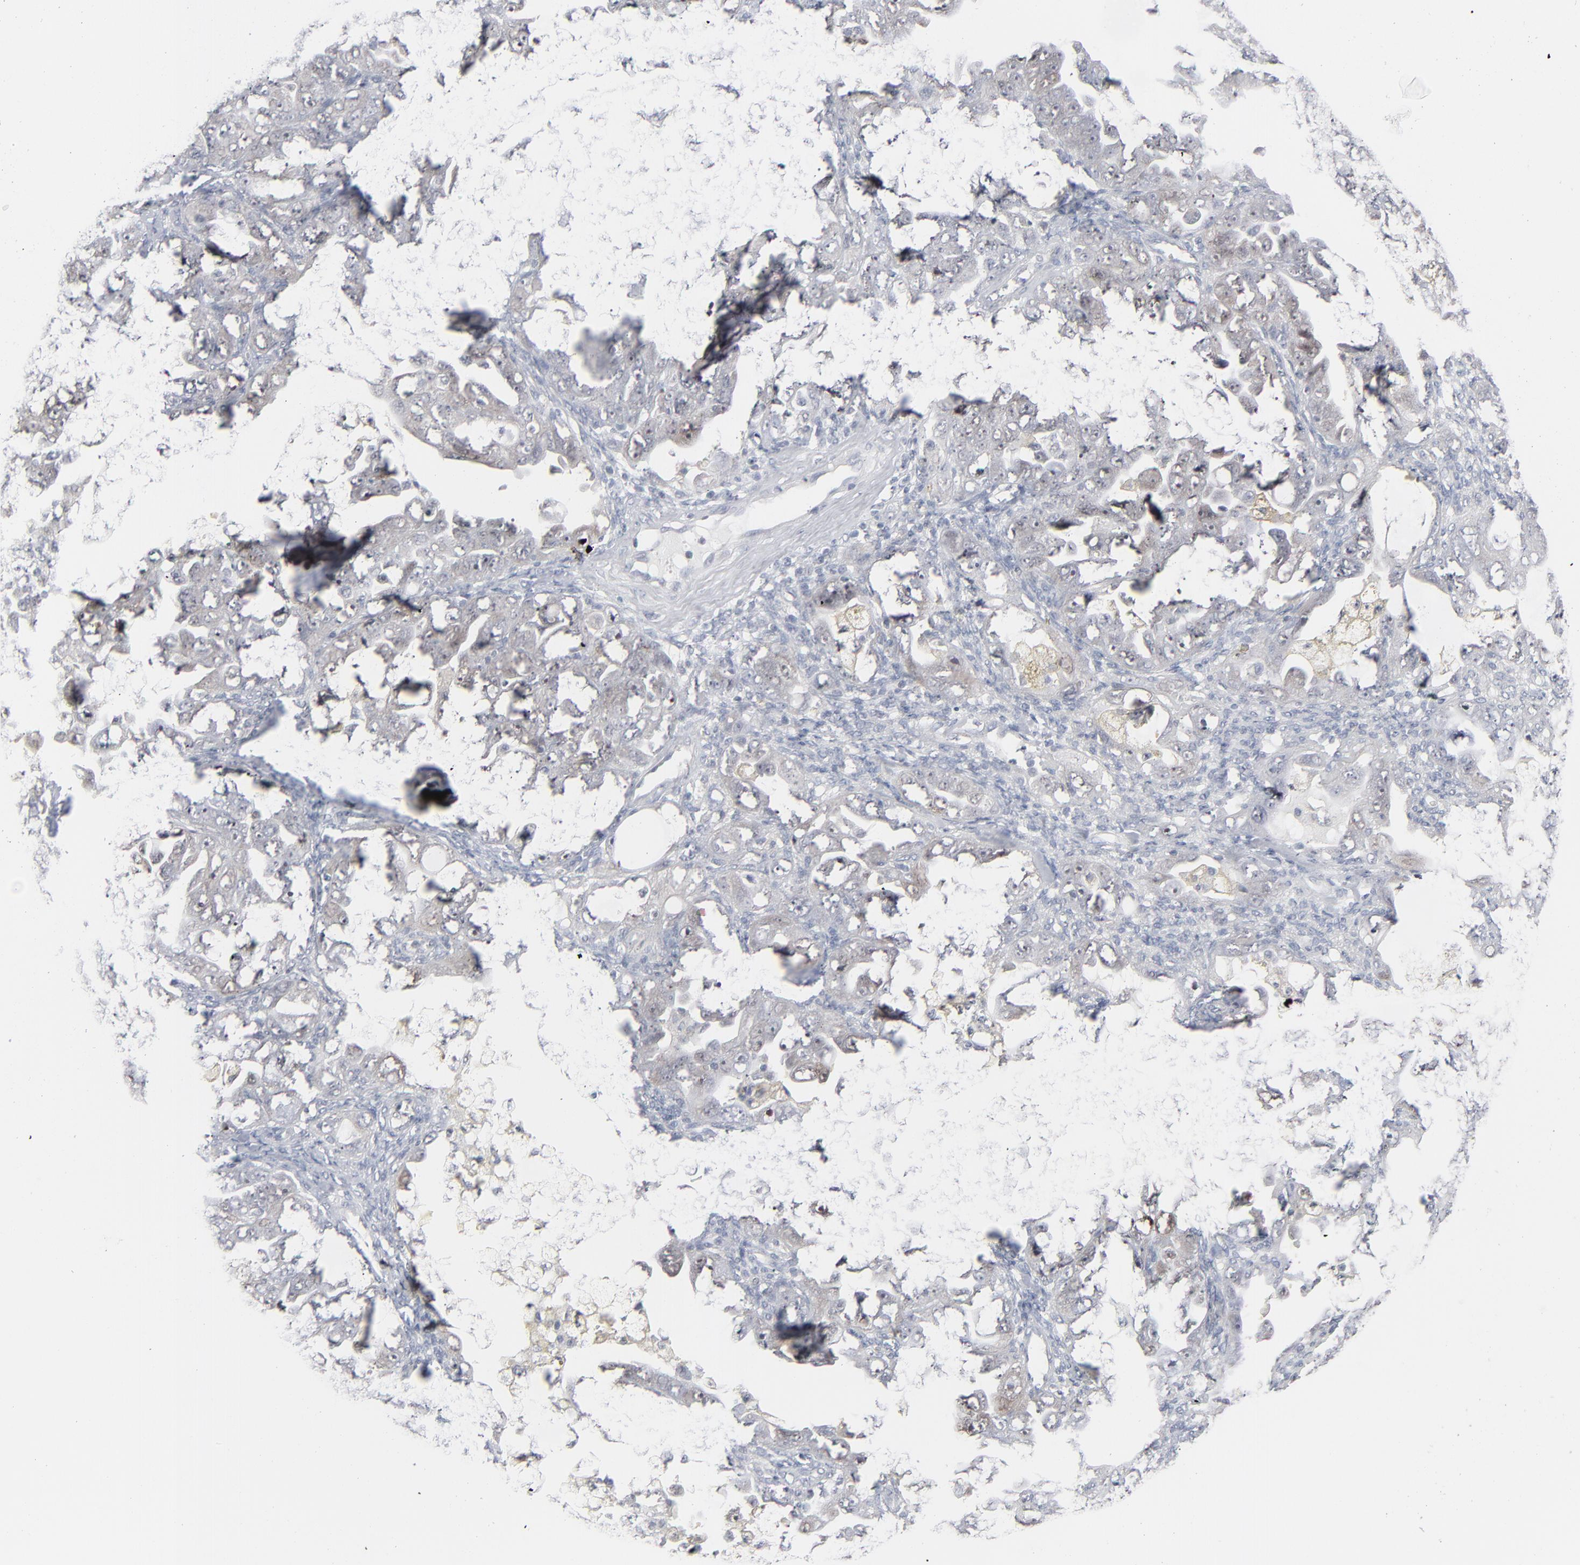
{"staining": {"intensity": "negative", "quantity": "none", "location": "none"}, "tissue": "ovarian cancer", "cell_type": "Tumor cells", "image_type": "cancer", "snomed": [{"axis": "morphology", "description": "Cystadenocarcinoma, serous, NOS"}, {"axis": "topography", "description": "Ovary"}], "caption": "Immunohistochemistry histopathology image of human serous cystadenocarcinoma (ovarian) stained for a protein (brown), which reveals no expression in tumor cells.", "gene": "POF1B", "patient": {"sex": "female", "age": 66}}